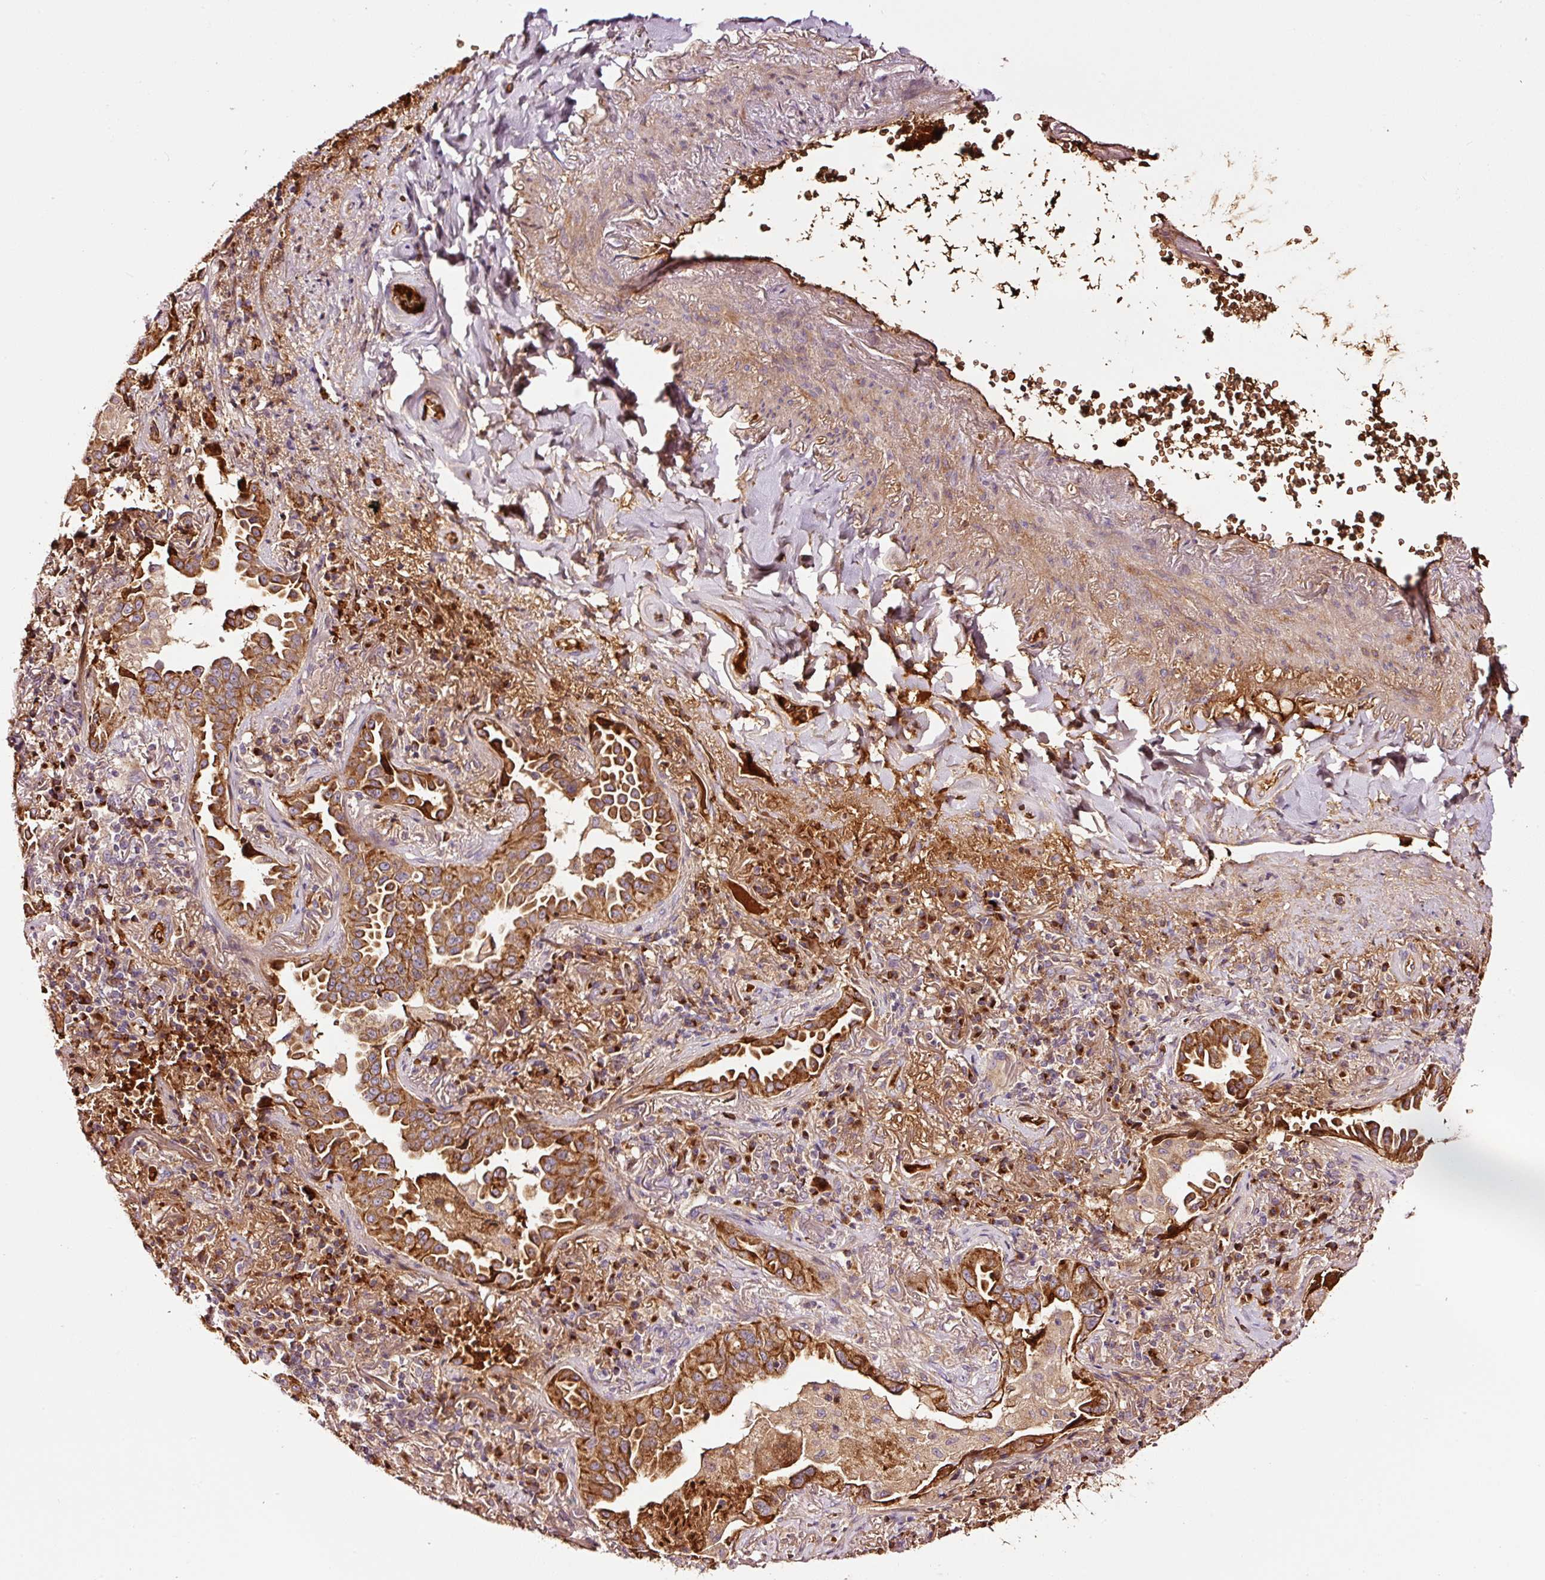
{"staining": {"intensity": "strong", "quantity": ">75%", "location": "cytoplasmic/membranous"}, "tissue": "lung cancer", "cell_type": "Tumor cells", "image_type": "cancer", "snomed": [{"axis": "morphology", "description": "Adenocarcinoma, NOS"}, {"axis": "topography", "description": "Lung"}], "caption": "Human lung cancer (adenocarcinoma) stained for a protein (brown) reveals strong cytoplasmic/membranous positive staining in about >75% of tumor cells.", "gene": "PGLYRP2", "patient": {"sex": "female", "age": 69}}